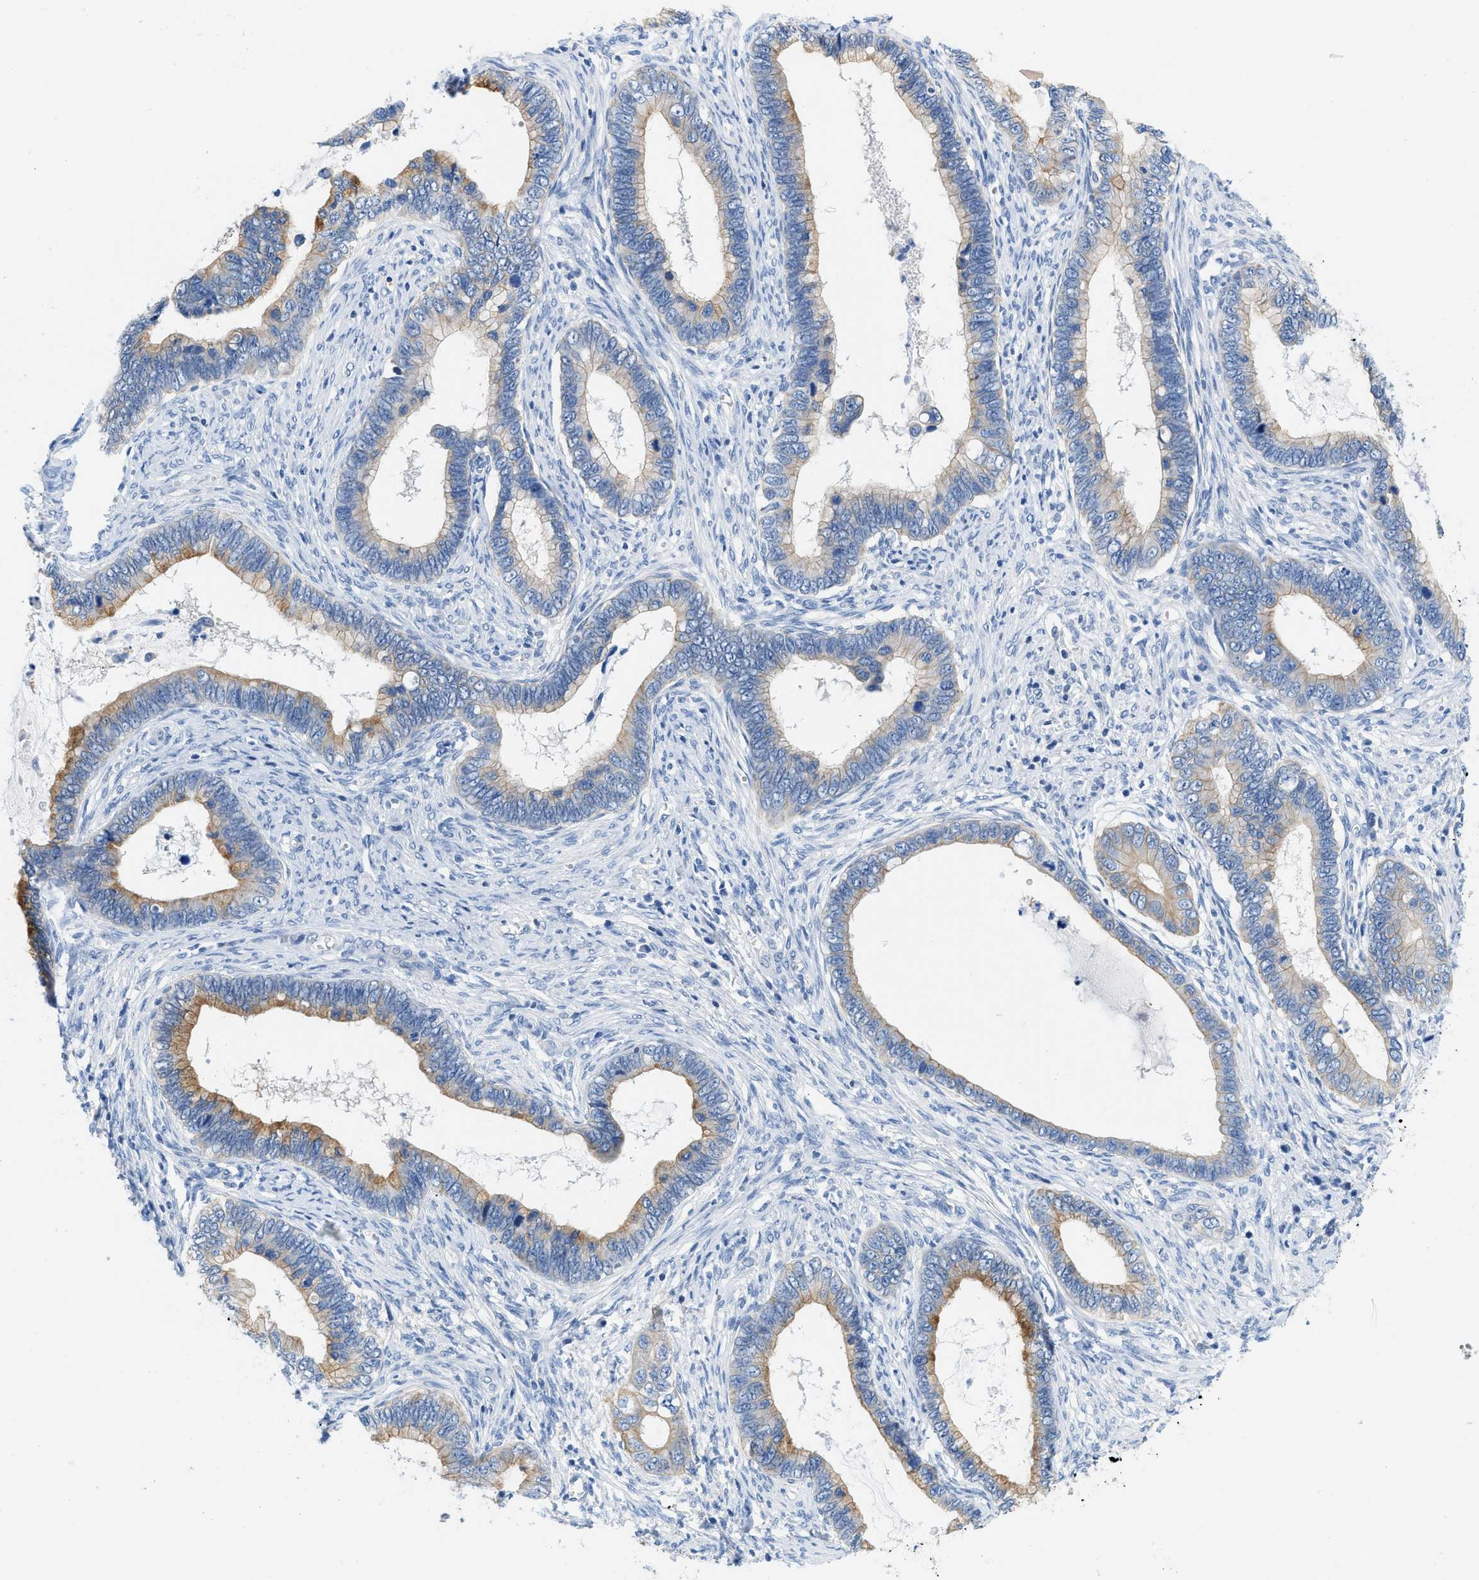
{"staining": {"intensity": "moderate", "quantity": "25%-75%", "location": "cytoplasmic/membranous"}, "tissue": "cervical cancer", "cell_type": "Tumor cells", "image_type": "cancer", "snomed": [{"axis": "morphology", "description": "Adenocarcinoma, NOS"}, {"axis": "topography", "description": "Cervix"}], "caption": "DAB (3,3'-diaminobenzidine) immunohistochemical staining of adenocarcinoma (cervical) demonstrates moderate cytoplasmic/membranous protein staining in about 25%-75% of tumor cells.", "gene": "BPGM", "patient": {"sex": "female", "age": 44}}